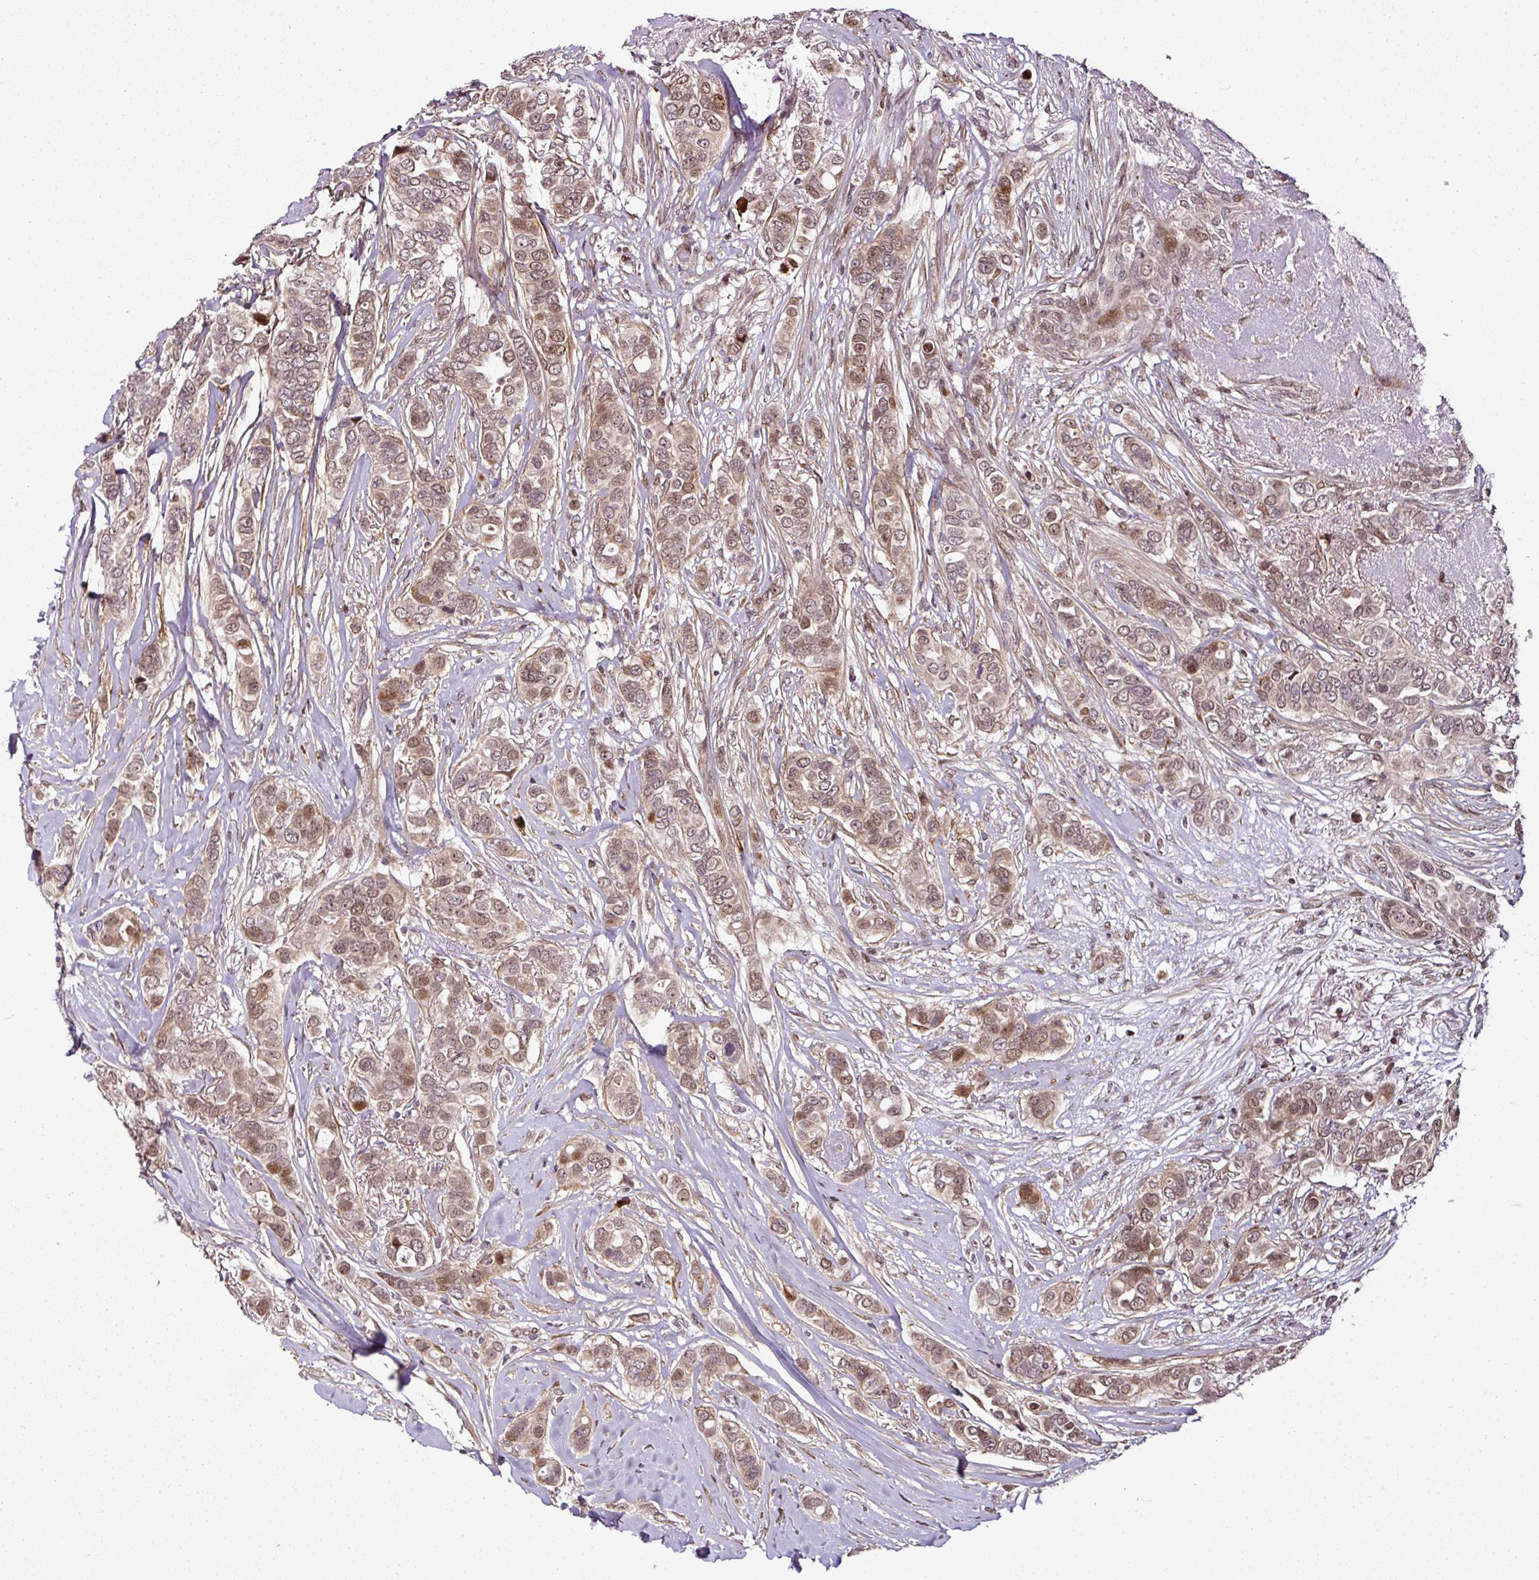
{"staining": {"intensity": "weak", "quantity": "<25%", "location": "nuclear"}, "tissue": "breast cancer", "cell_type": "Tumor cells", "image_type": "cancer", "snomed": [{"axis": "morphology", "description": "Lobular carcinoma"}, {"axis": "topography", "description": "Breast"}], "caption": "Human breast cancer stained for a protein using immunohistochemistry (IHC) reveals no expression in tumor cells.", "gene": "COPRS", "patient": {"sex": "female", "age": 51}}